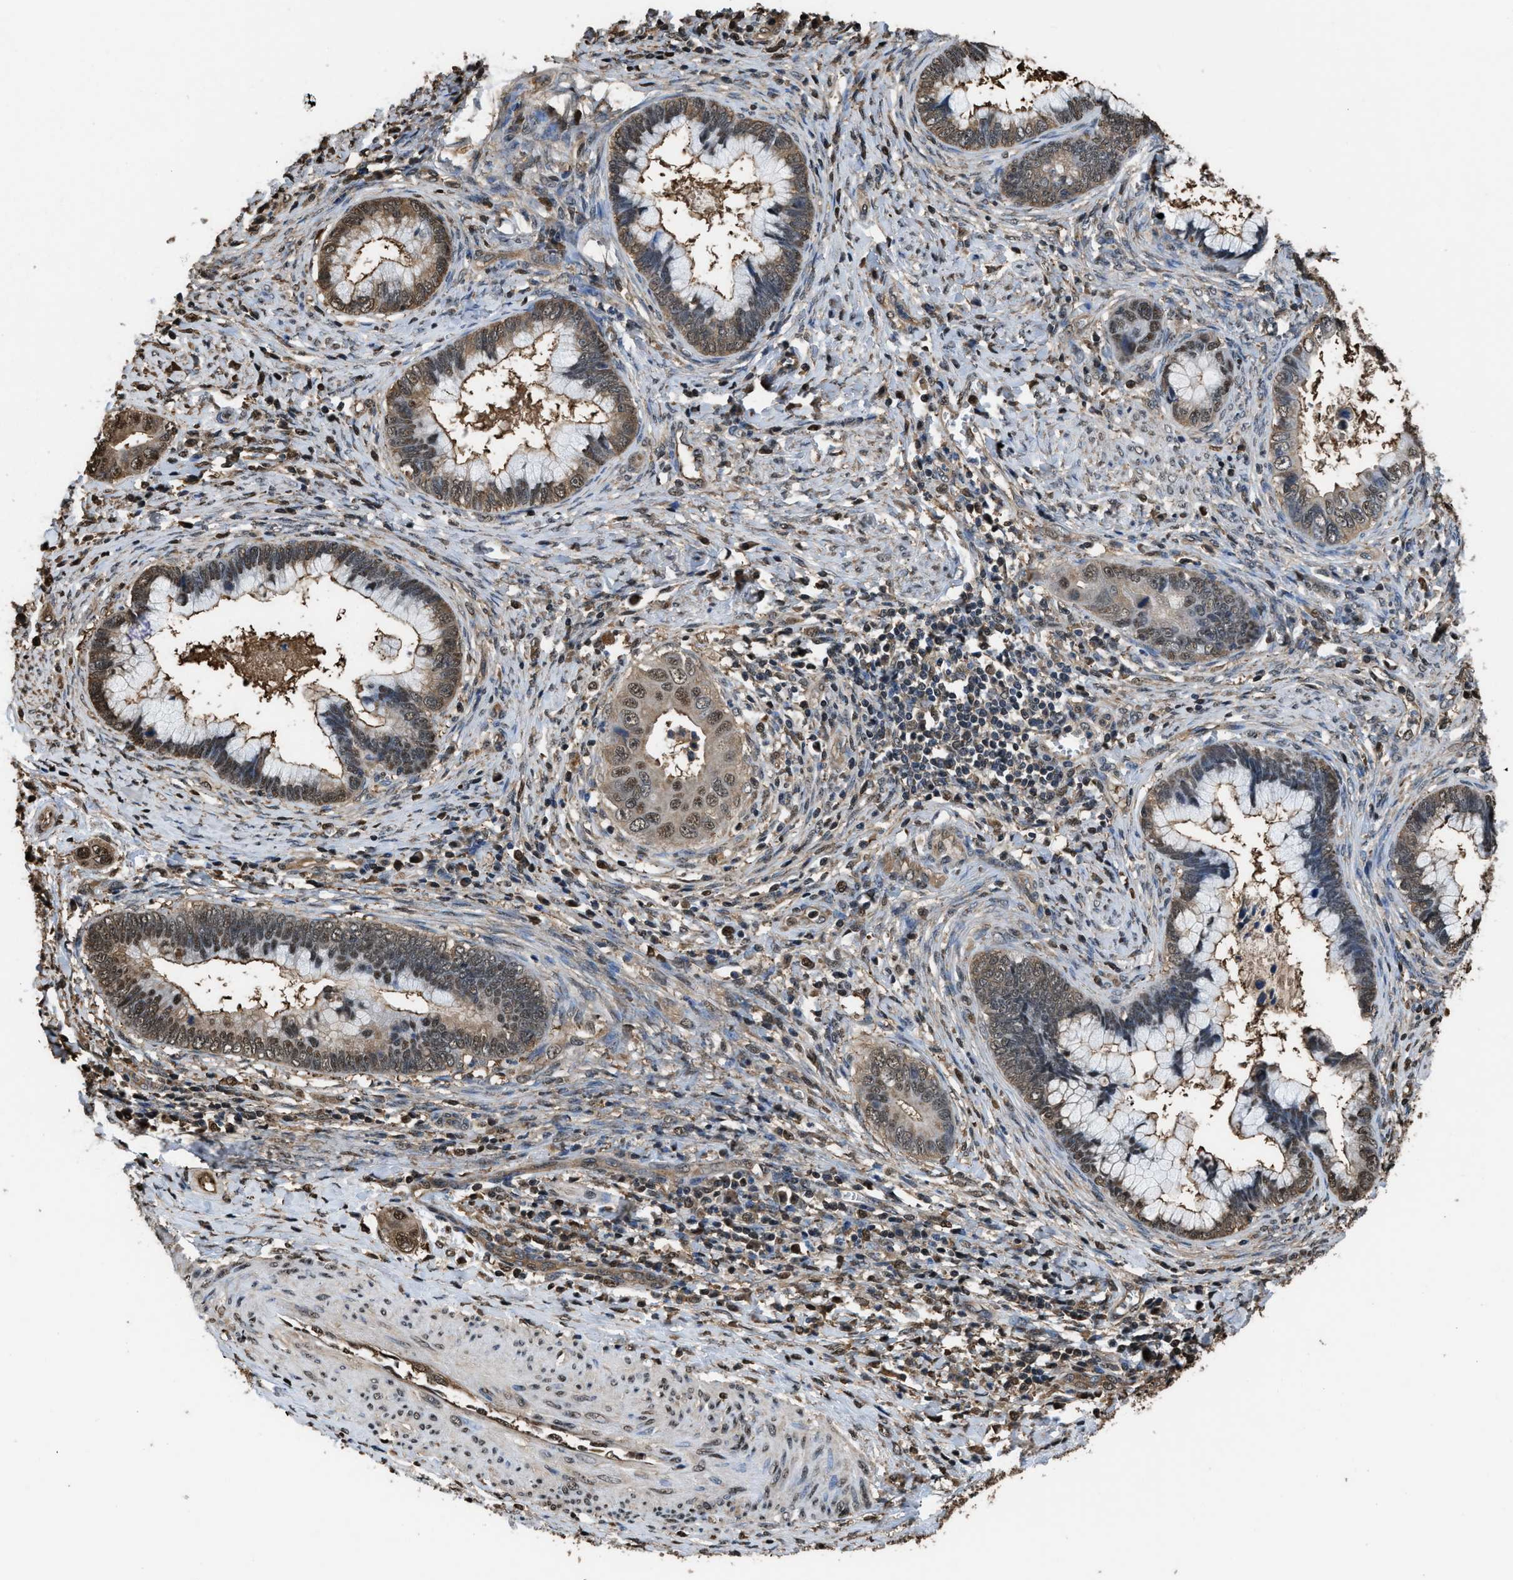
{"staining": {"intensity": "weak", "quantity": ">75%", "location": "cytoplasmic/membranous,nuclear"}, "tissue": "cervical cancer", "cell_type": "Tumor cells", "image_type": "cancer", "snomed": [{"axis": "morphology", "description": "Adenocarcinoma, NOS"}, {"axis": "topography", "description": "Cervix"}], "caption": "Immunohistochemistry (IHC) (DAB) staining of human cervical cancer (adenocarcinoma) displays weak cytoplasmic/membranous and nuclear protein expression in about >75% of tumor cells.", "gene": "FNTA", "patient": {"sex": "female", "age": 44}}